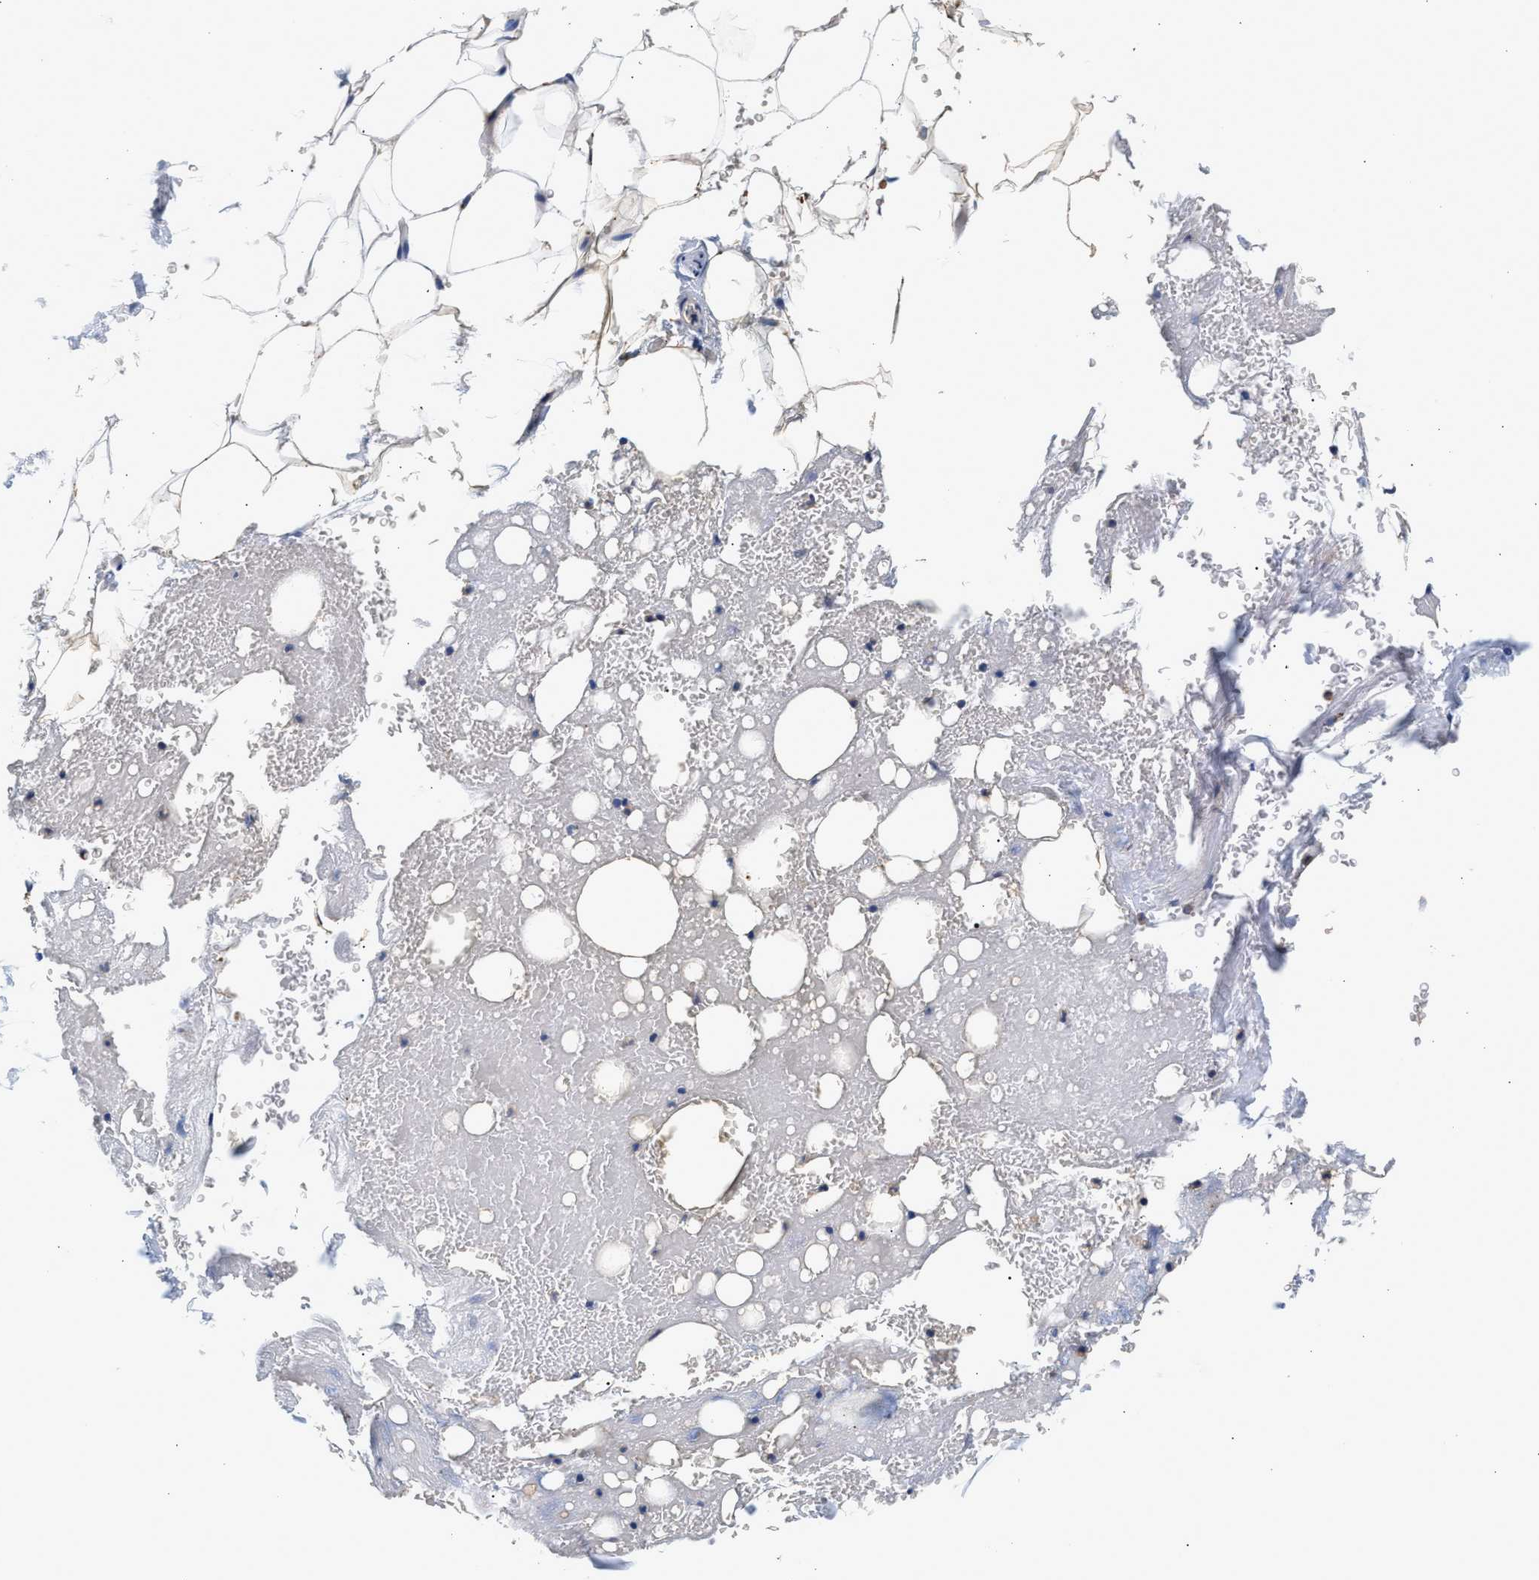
{"staining": {"intensity": "negative", "quantity": "25%-75%", "location": "none"}, "tissue": "adipose tissue", "cell_type": "Adipocytes", "image_type": "normal", "snomed": [{"axis": "morphology", "description": "Normal tissue, NOS"}, {"axis": "topography", "description": "Peripheral nerve tissue"}], "caption": "Immunohistochemical staining of benign human adipose tissue reveals no significant staining in adipocytes.", "gene": "GNAI3", "patient": {"sex": "male", "age": 70}}